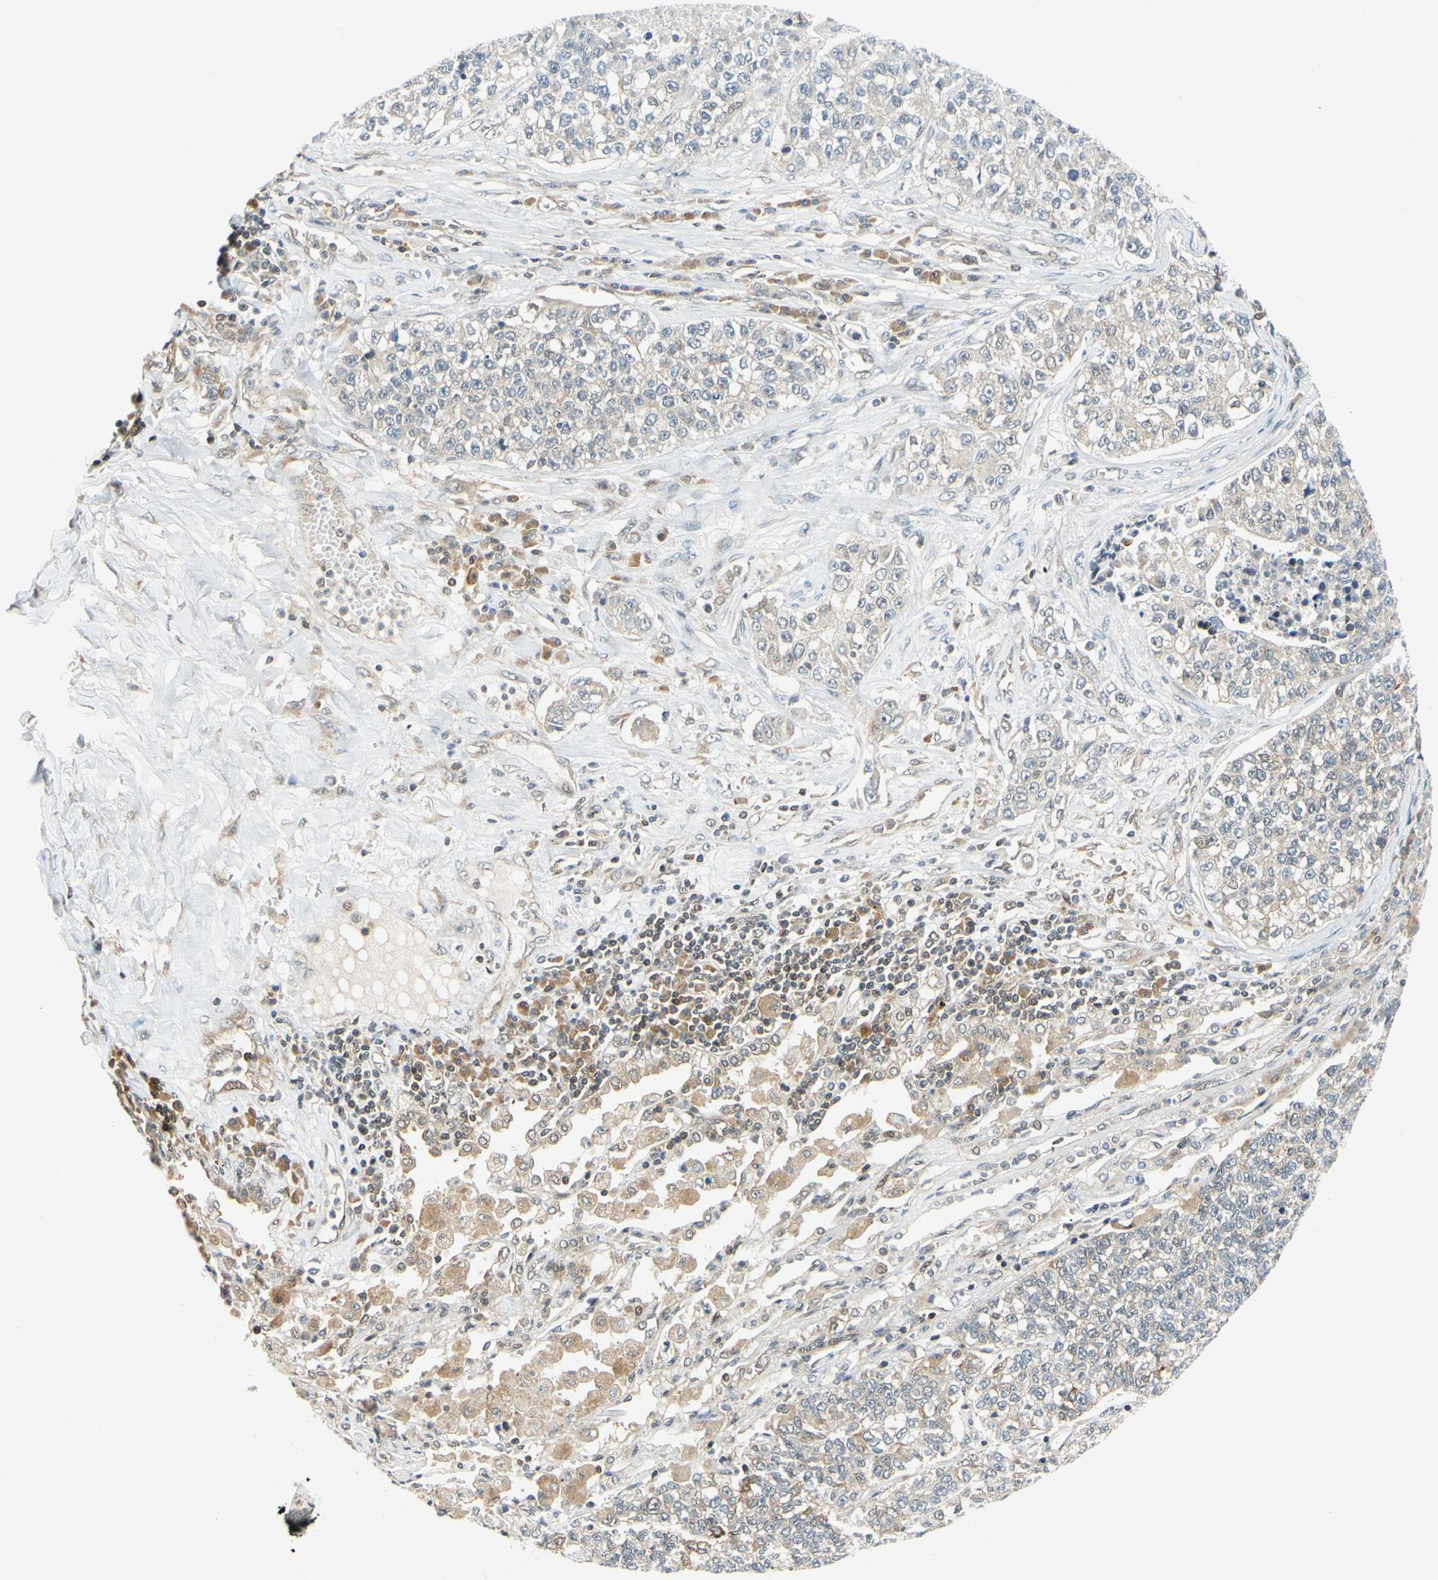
{"staining": {"intensity": "weak", "quantity": "<25%", "location": "cytoplasmic/membranous"}, "tissue": "lung cancer", "cell_type": "Tumor cells", "image_type": "cancer", "snomed": [{"axis": "morphology", "description": "Adenocarcinoma, NOS"}, {"axis": "topography", "description": "Lung"}], "caption": "This is a micrograph of immunohistochemistry staining of lung cancer, which shows no staining in tumor cells.", "gene": "MAPK9", "patient": {"sex": "male", "age": 49}}